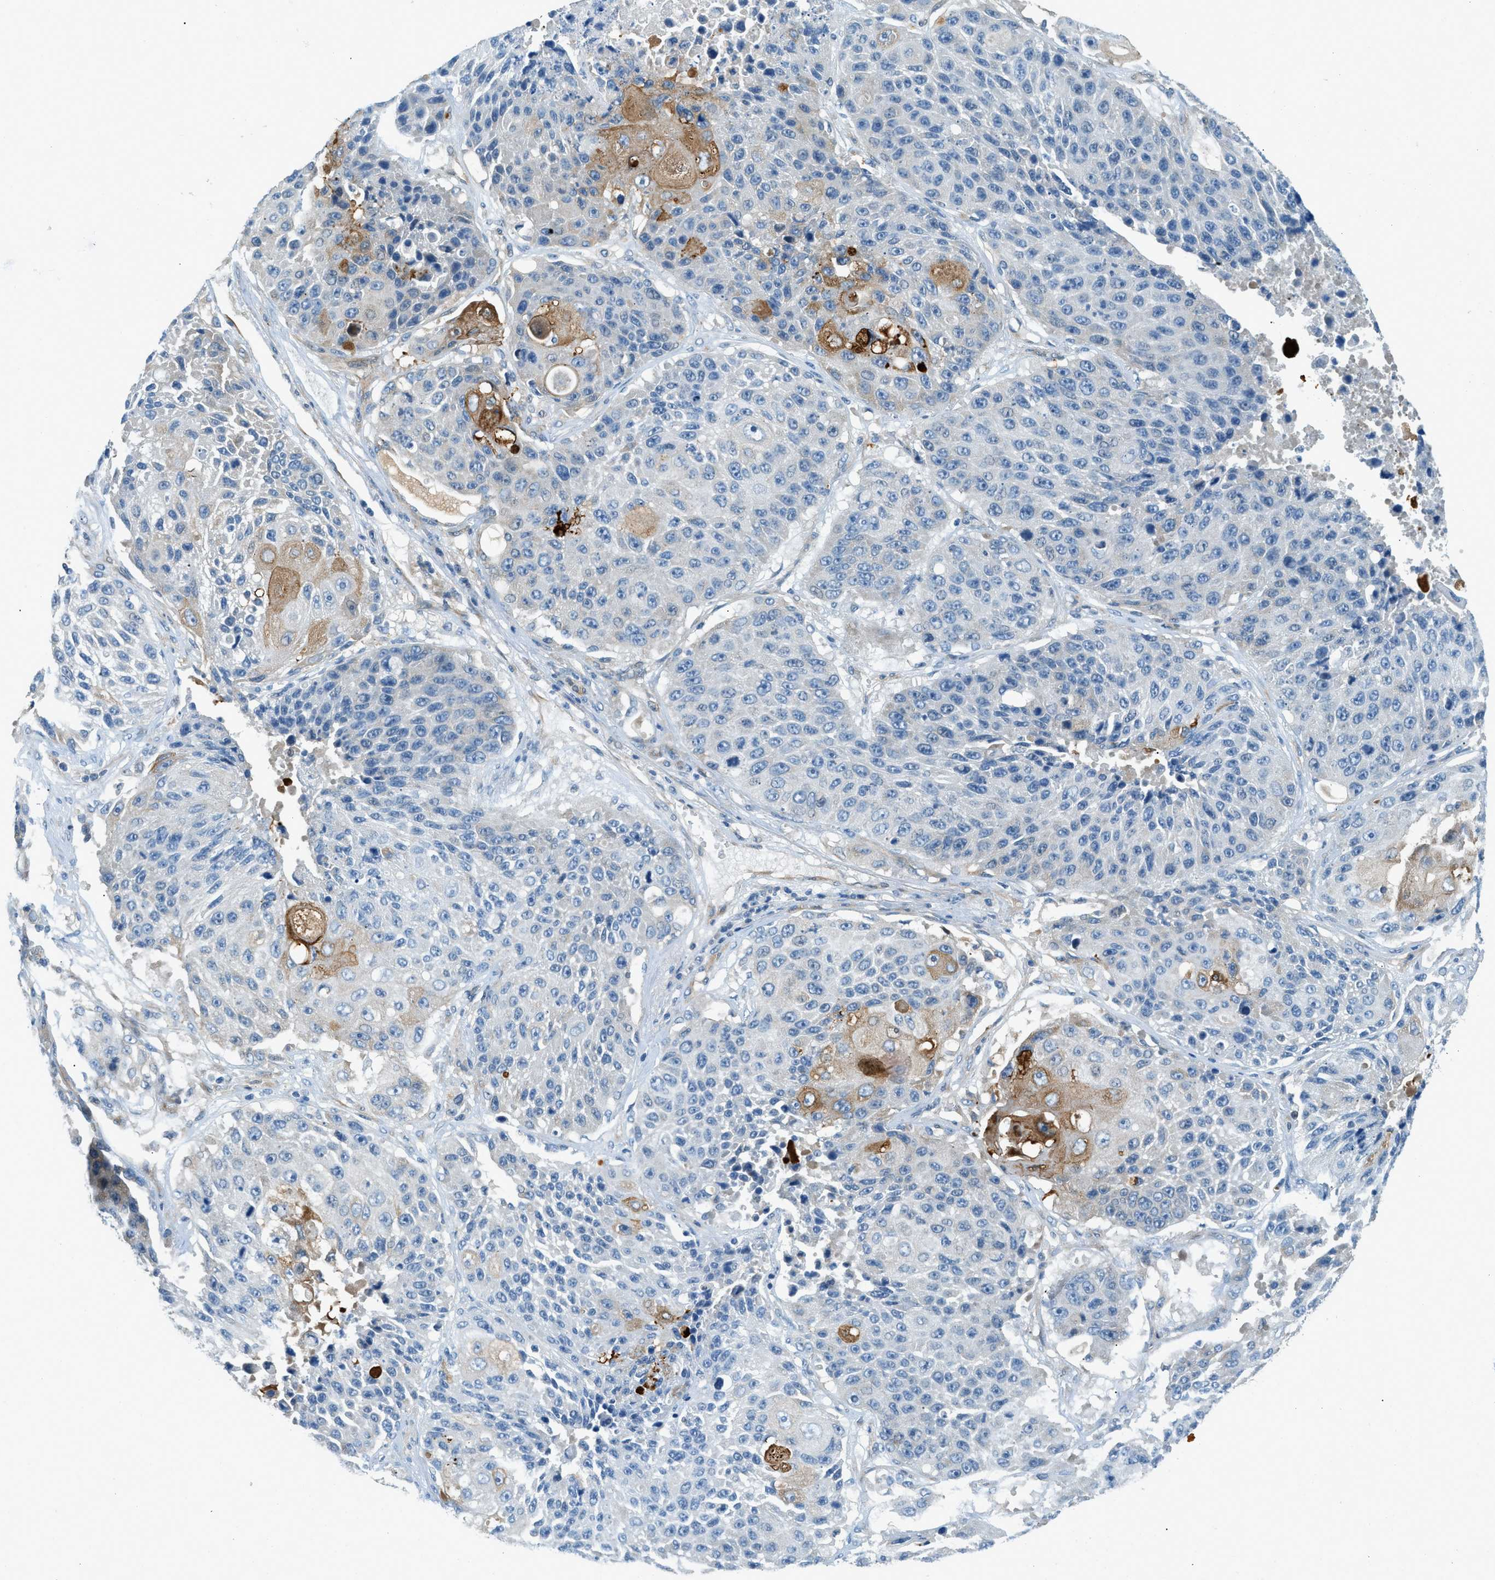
{"staining": {"intensity": "negative", "quantity": "none", "location": "none"}, "tissue": "lung cancer", "cell_type": "Tumor cells", "image_type": "cancer", "snomed": [{"axis": "morphology", "description": "Squamous cell carcinoma, NOS"}, {"axis": "topography", "description": "Lung"}], "caption": "The image displays no significant positivity in tumor cells of lung cancer (squamous cell carcinoma). (DAB (3,3'-diaminobenzidine) immunohistochemistry visualized using brightfield microscopy, high magnification).", "gene": "ZNF367", "patient": {"sex": "male", "age": 61}}